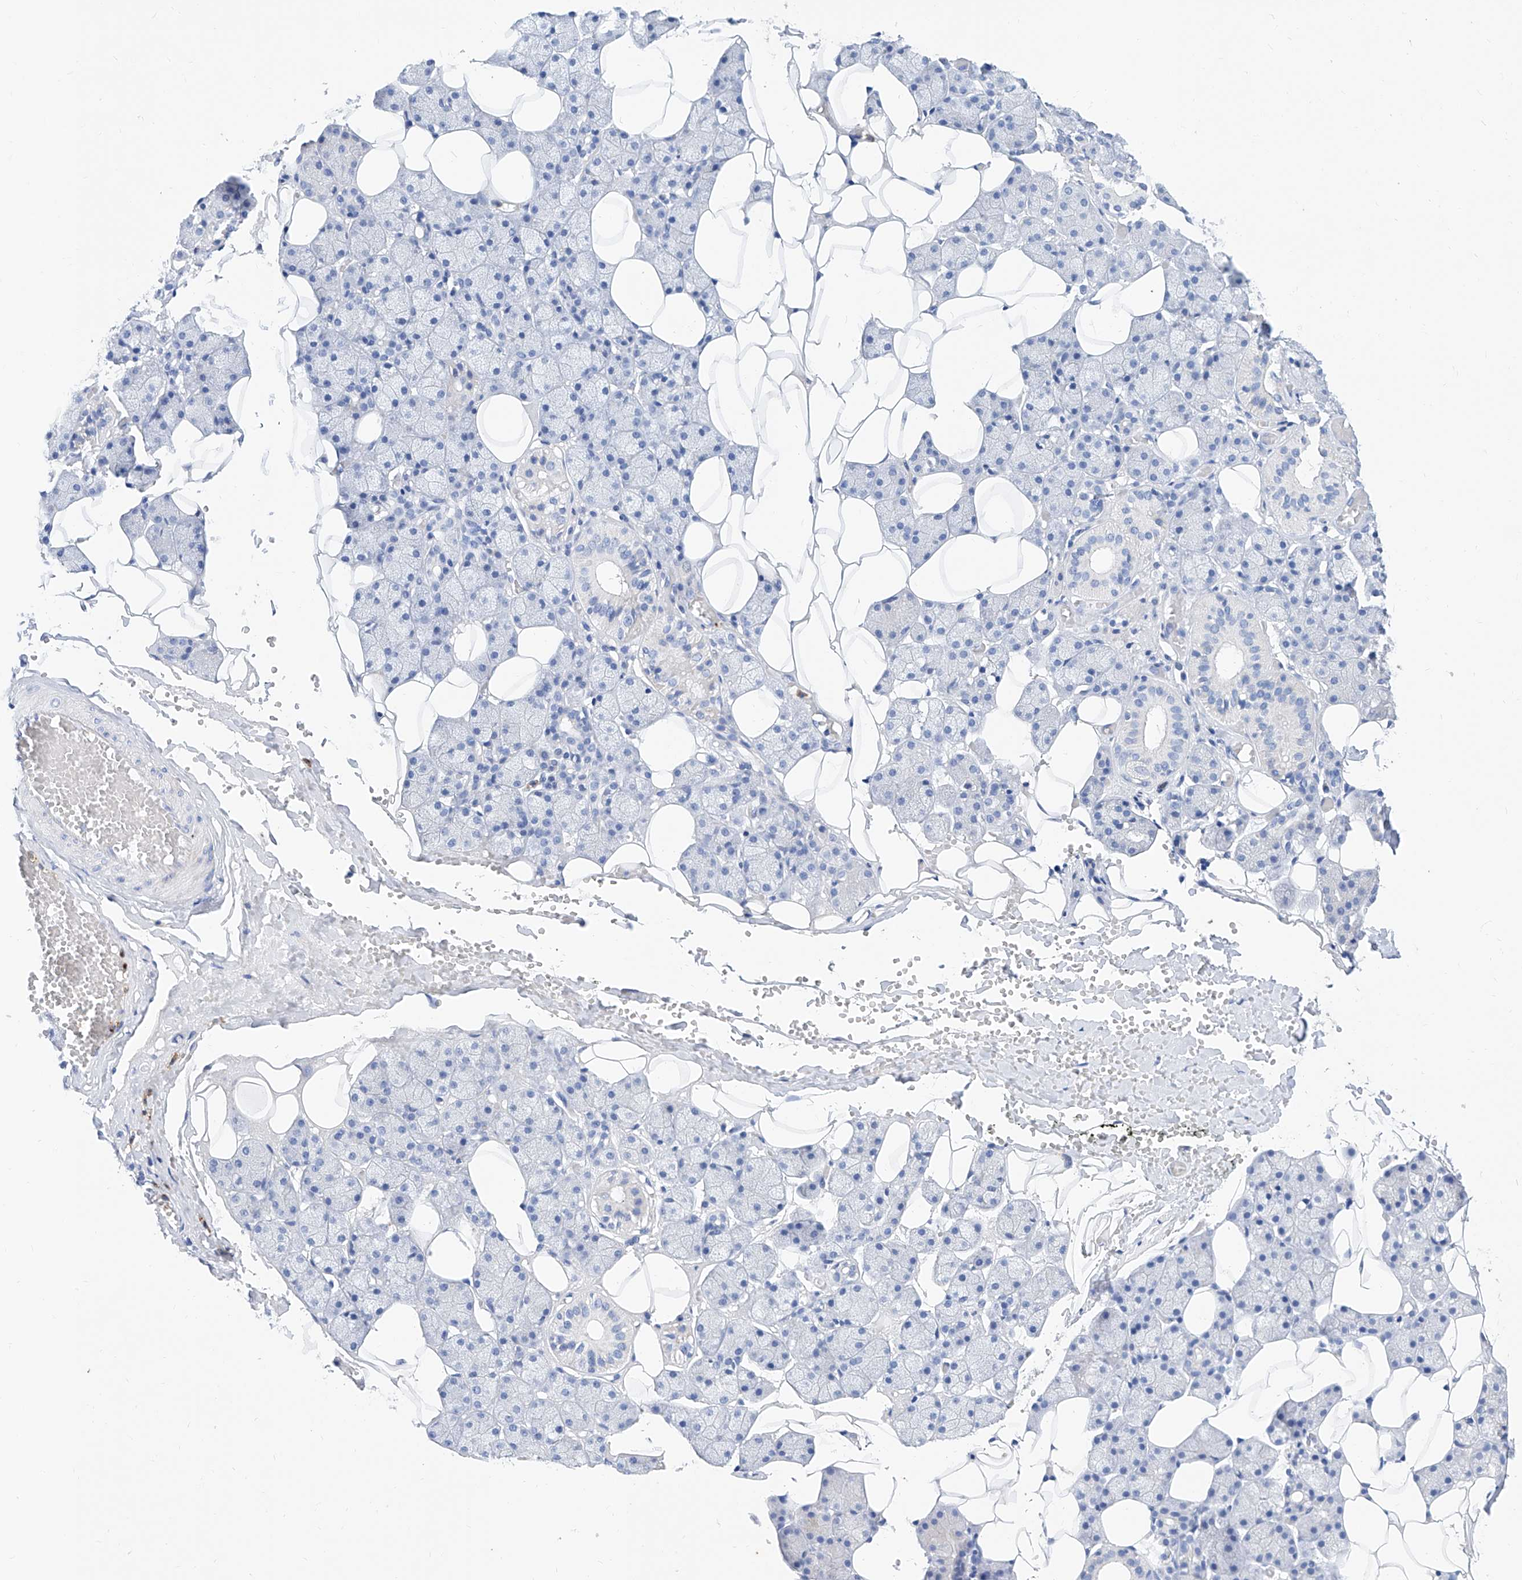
{"staining": {"intensity": "negative", "quantity": "none", "location": "none"}, "tissue": "salivary gland", "cell_type": "Glandular cells", "image_type": "normal", "snomed": [{"axis": "morphology", "description": "Normal tissue, NOS"}, {"axis": "topography", "description": "Salivary gland"}], "caption": "Immunohistochemistry photomicrograph of normal human salivary gland stained for a protein (brown), which displays no expression in glandular cells.", "gene": "SLC25A29", "patient": {"sex": "female", "age": 33}}